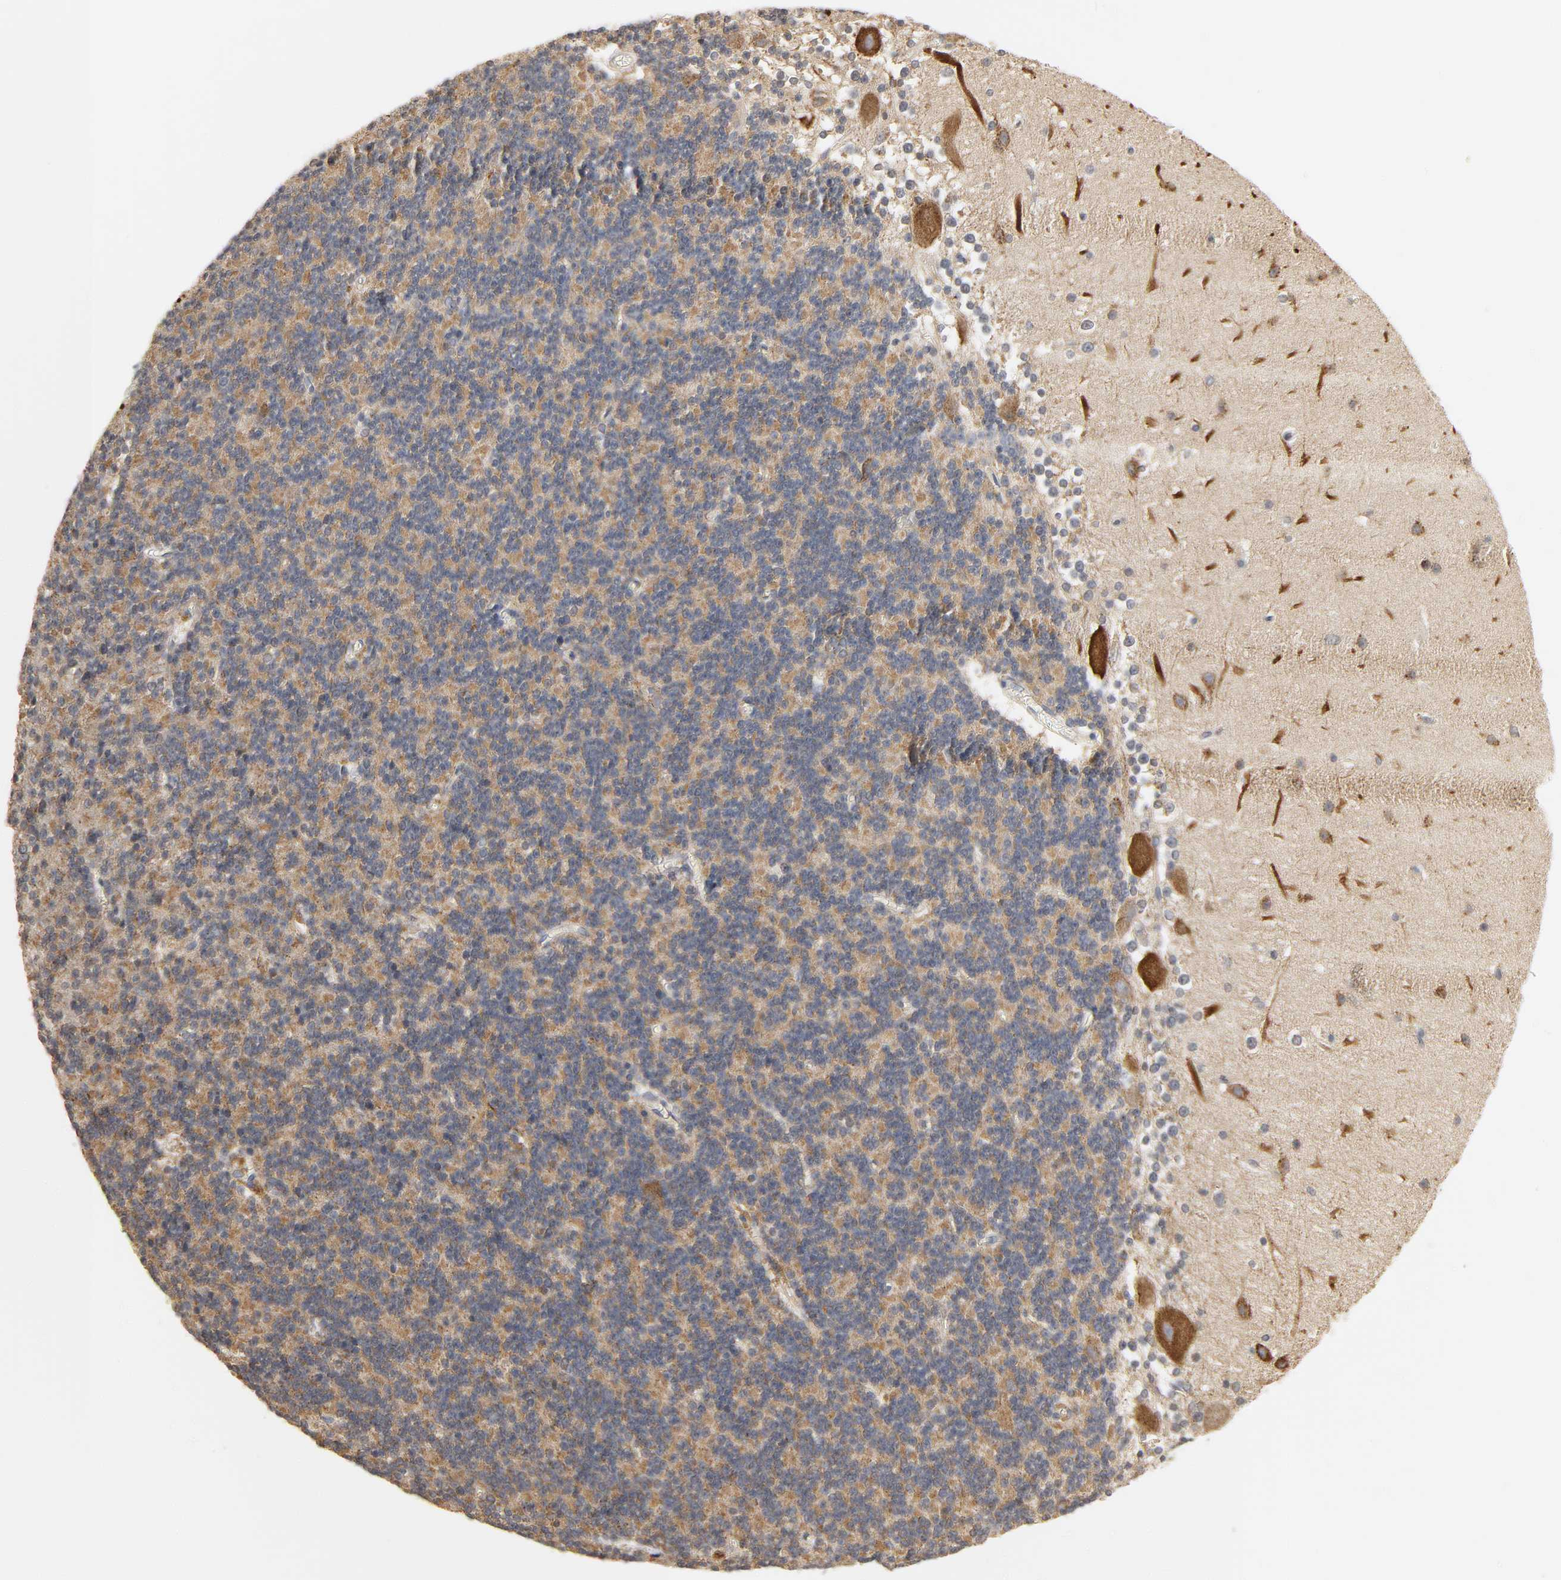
{"staining": {"intensity": "weak", "quantity": ">75%", "location": "cytoplasmic/membranous"}, "tissue": "cerebellum", "cell_type": "Cells in granular layer", "image_type": "normal", "snomed": [{"axis": "morphology", "description": "Normal tissue, NOS"}, {"axis": "topography", "description": "Cerebellum"}], "caption": "This histopathology image exhibits unremarkable cerebellum stained with IHC to label a protein in brown. The cytoplasmic/membranous of cells in granular layer show weak positivity for the protein. Nuclei are counter-stained blue.", "gene": "CLEC4E", "patient": {"sex": "female", "age": 19}}